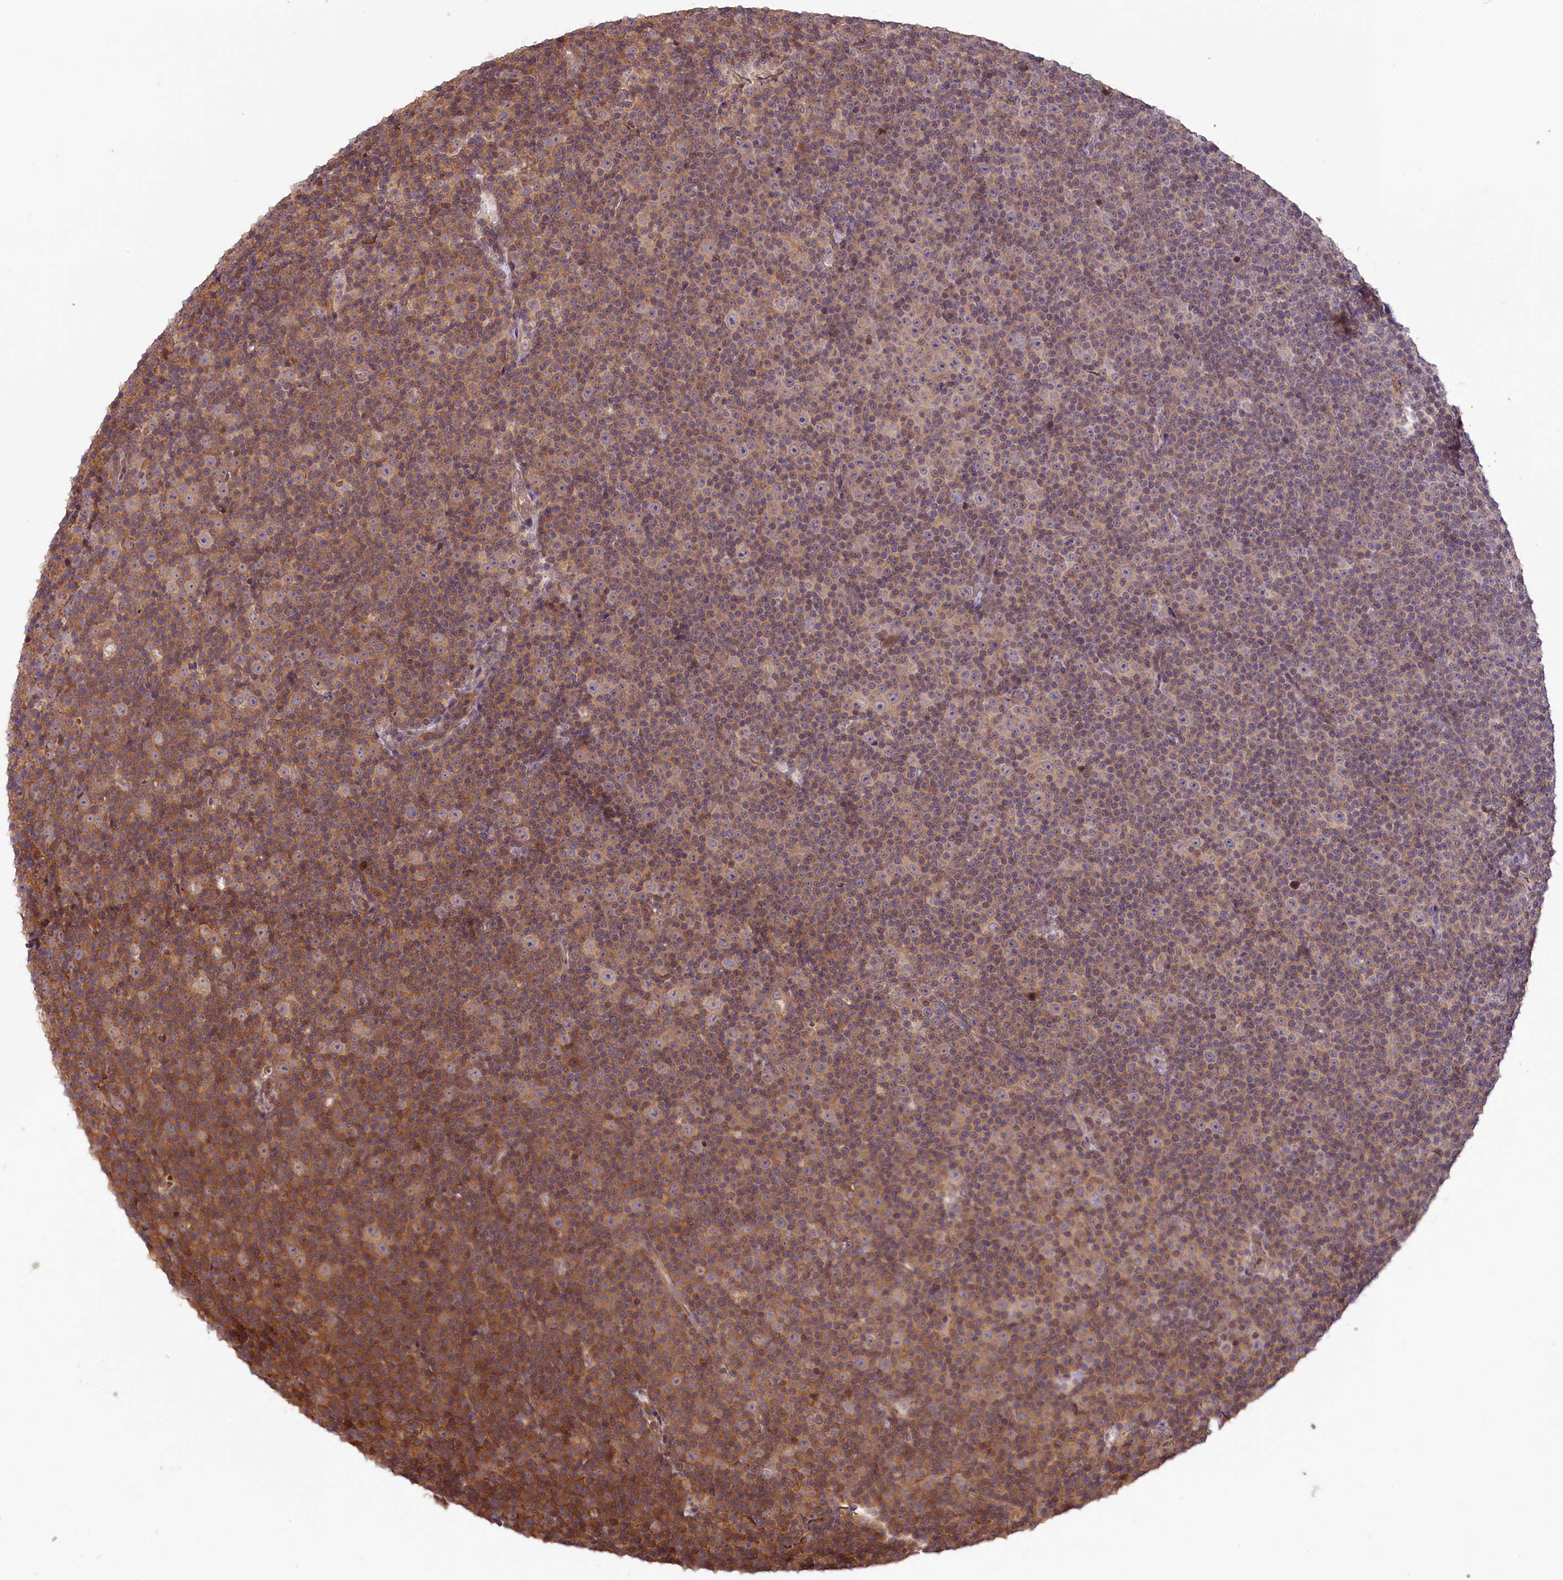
{"staining": {"intensity": "moderate", "quantity": "<25%", "location": "cytoplasmic/membranous"}, "tissue": "lymphoma", "cell_type": "Tumor cells", "image_type": "cancer", "snomed": [{"axis": "morphology", "description": "Malignant lymphoma, non-Hodgkin's type, Low grade"}, {"axis": "topography", "description": "Lymph node"}], "caption": "The histopathology image displays staining of lymphoma, revealing moderate cytoplasmic/membranous protein positivity (brown color) within tumor cells.", "gene": "RIC8A", "patient": {"sex": "female", "age": 67}}